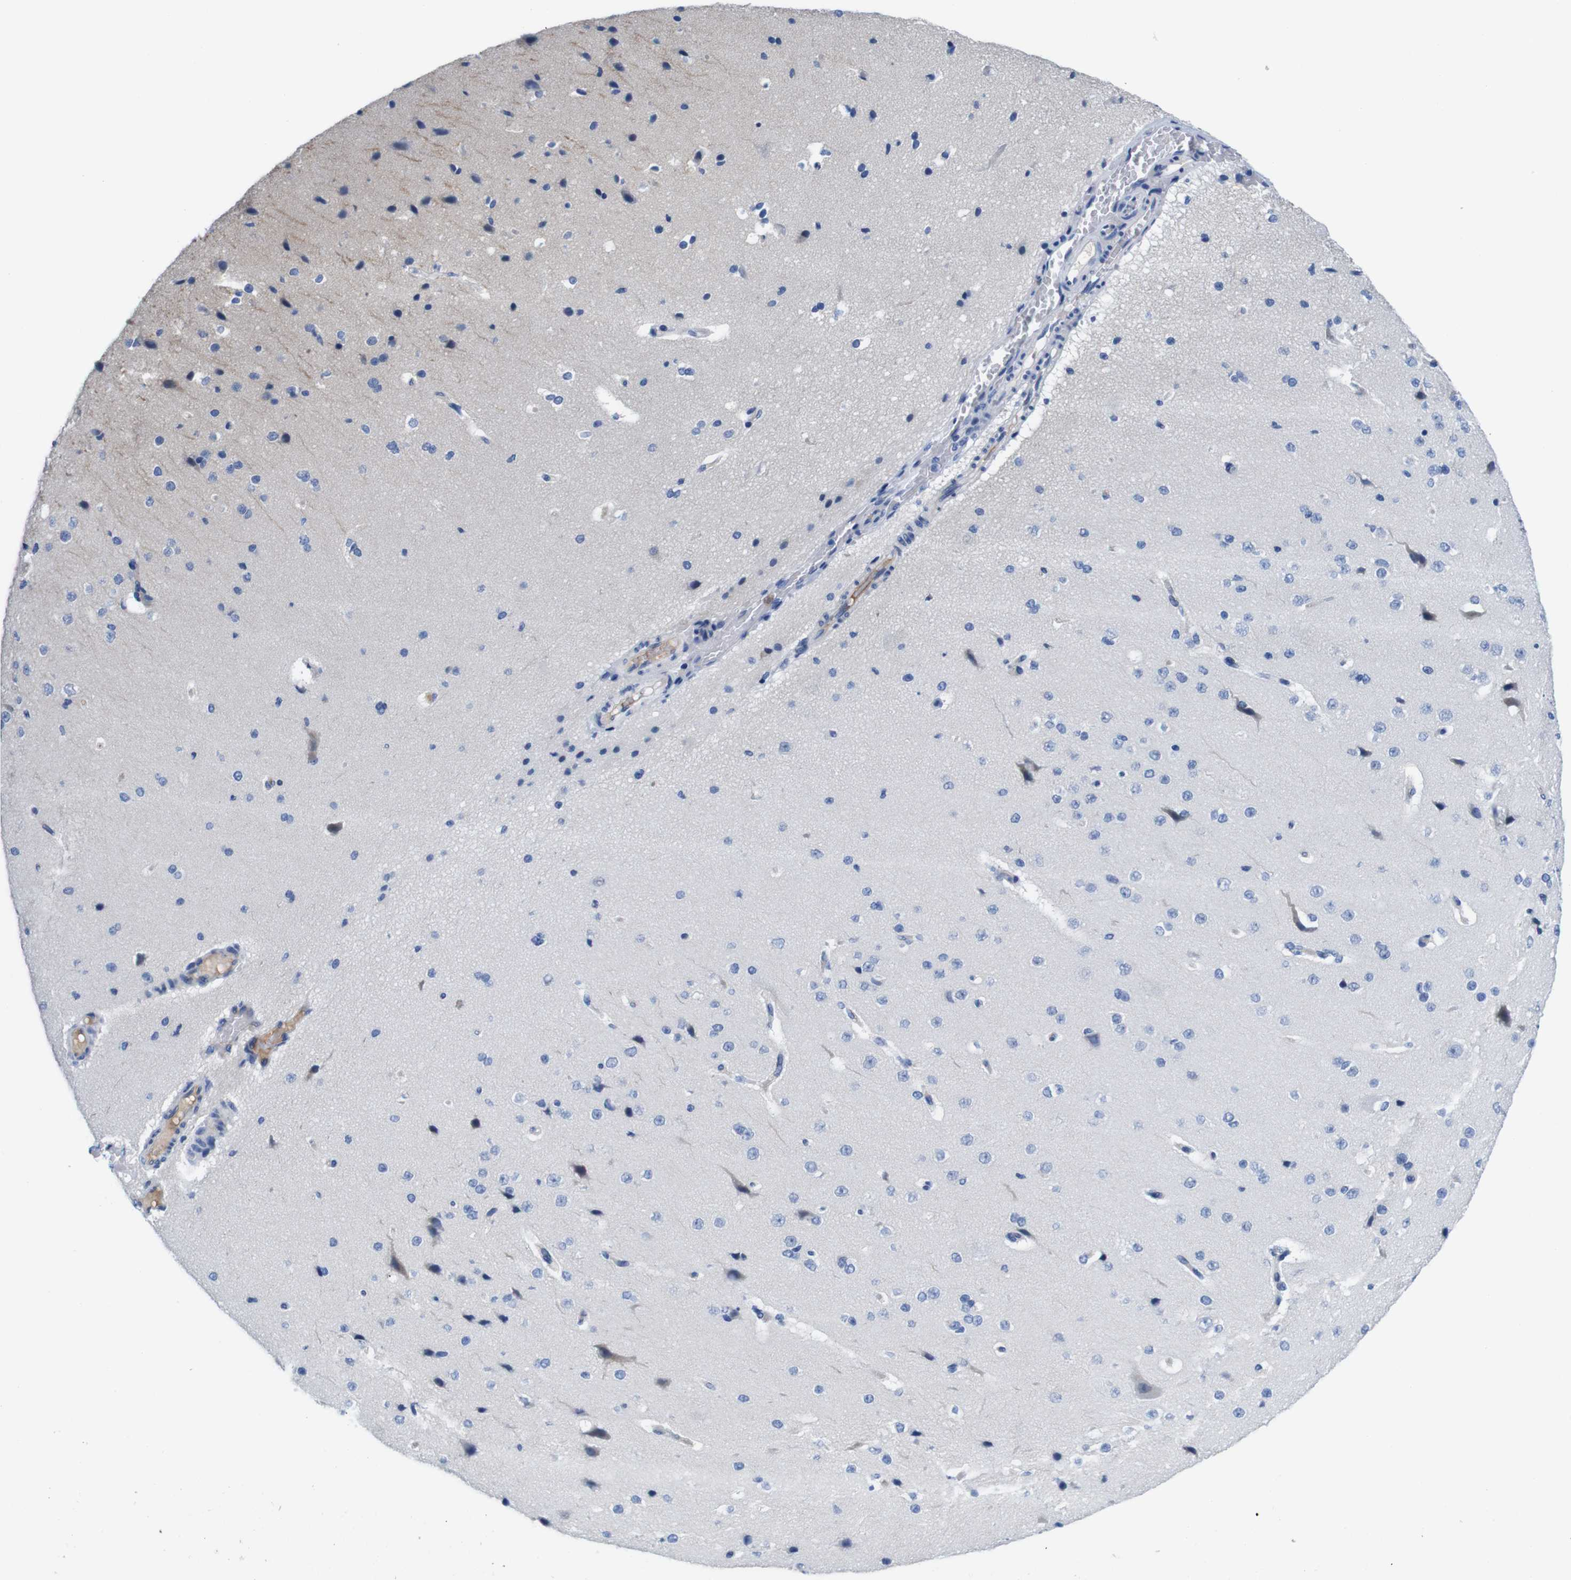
{"staining": {"intensity": "negative", "quantity": "none", "location": "none"}, "tissue": "cerebral cortex", "cell_type": "Endothelial cells", "image_type": "normal", "snomed": [{"axis": "morphology", "description": "Normal tissue, NOS"}, {"axis": "morphology", "description": "Developmental malformation"}, {"axis": "topography", "description": "Cerebral cortex"}], "caption": "A histopathology image of cerebral cortex stained for a protein demonstrates no brown staining in endothelial cells.", "gene": "C1RL", "patient": {"sex": "female", "age": 30}}